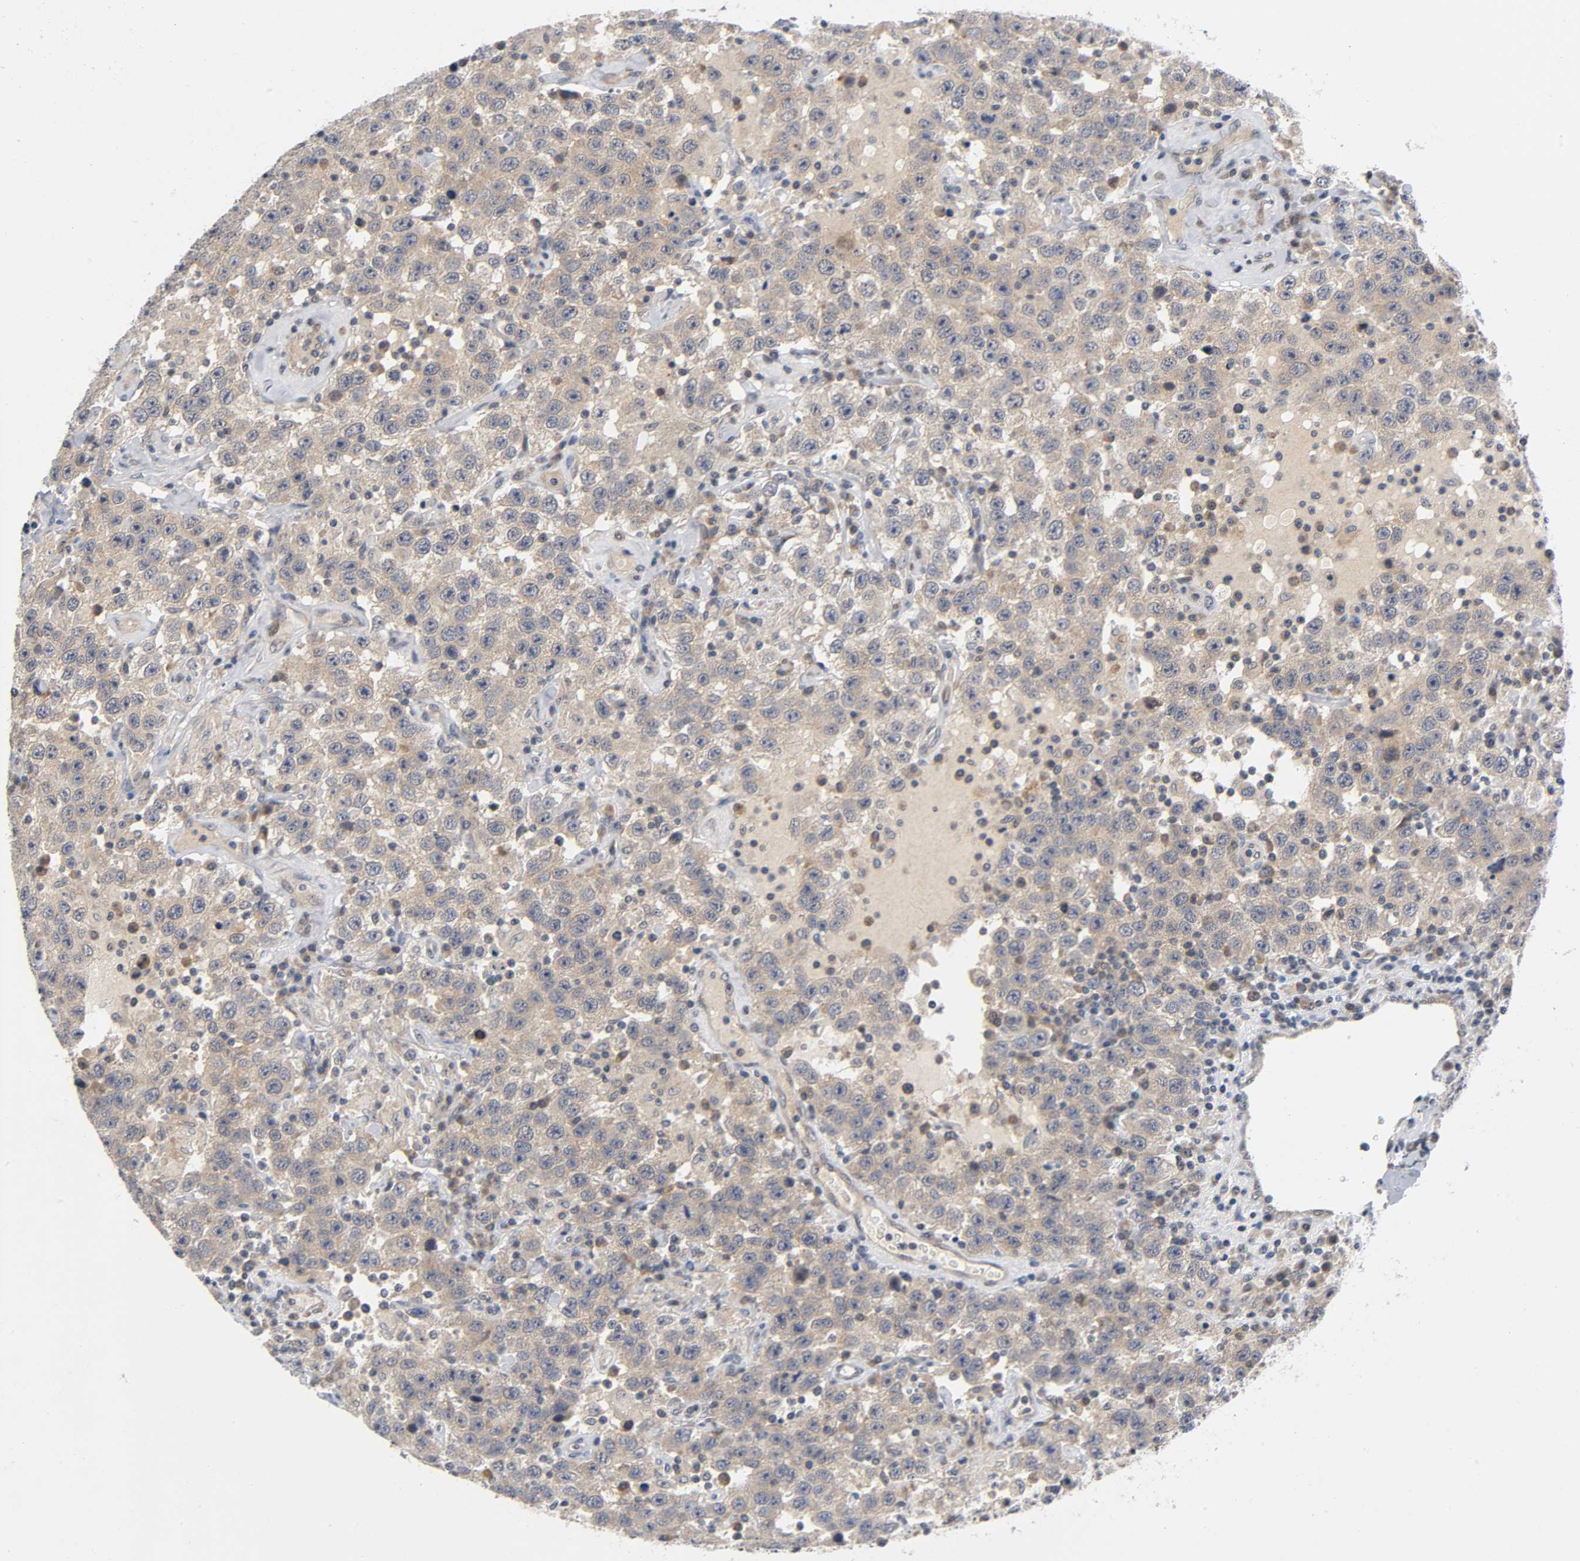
{"staining": {"intensity": "moderate", "quantity": ">75%", "location": "cytoplasmic/membranous"}, "tissue": "testis cancer", "cell_type": "Tumor cells", "image_type": "cancer", "snomed": [{"axis": "morphology", "description": "Seminoma, NOS"}, {"axis": "topography", "description": "Testis"}], "caption": "Seminoma (testis) stained for a protein (brown) displays moderate cytoplasmic/membranous positive staining in approximately >75% of tumor cells.", "gene": "MAPK8", "patient": {"sex": "male", "age": 41}}